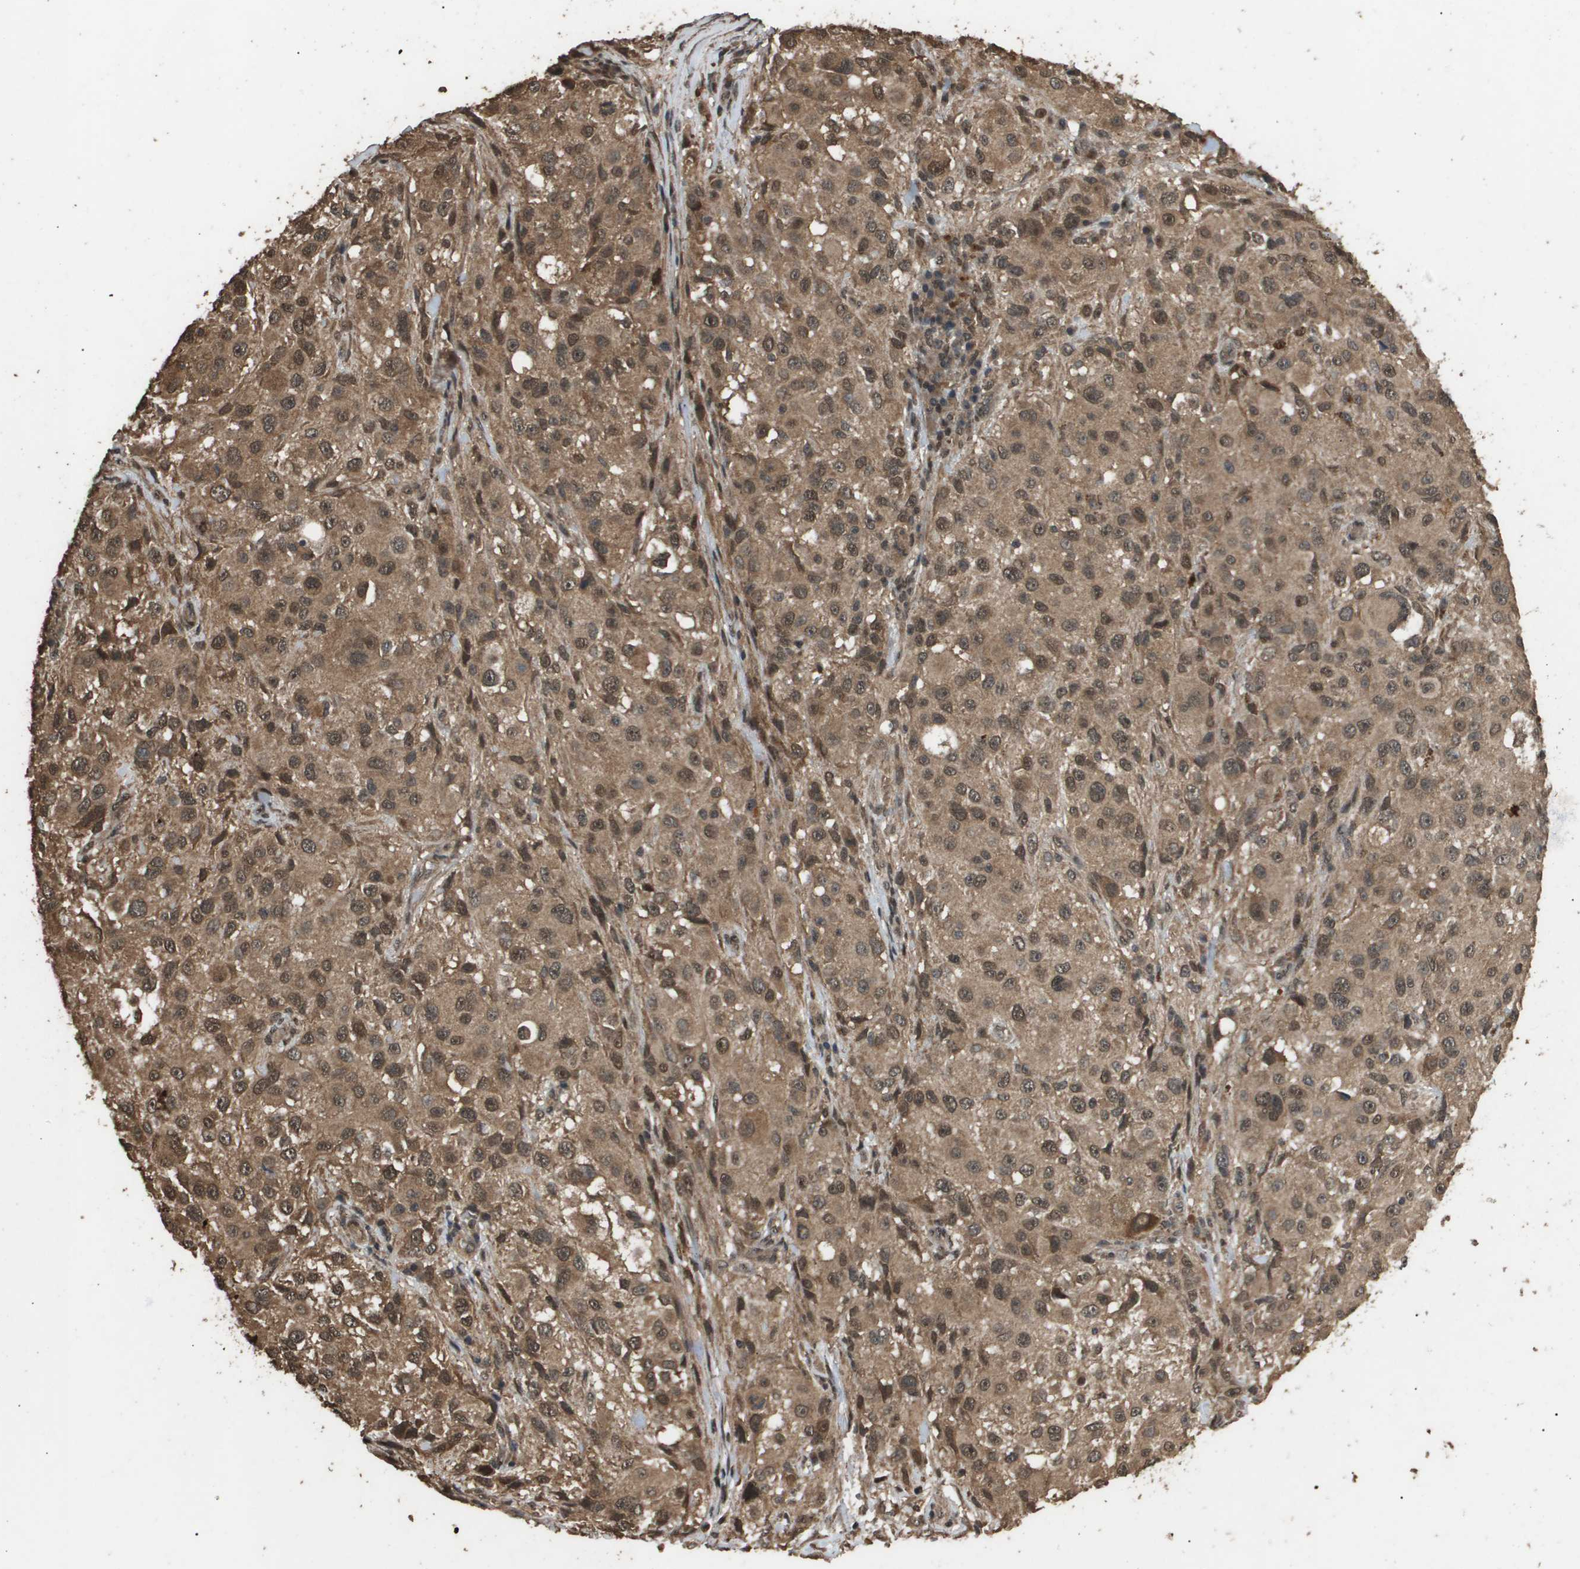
{"staining": {"intensity": "moderate", "quantity": ">75%", "location": "cytoplasmic/membranous,nuclear"}, "tissue": "melanoma", "cell_type": "Tumor cells", "image_type": "cancer", "snomed": [{"axis": "morphology", "description": "Necrosis, NOS"}, {"axis": "morphology", "description": "Malignant melanoma, NOS"}, {"axis": "topography", "description": "Skin"}], "caption": "Immunohistochemical staining of human malignant melanoma shows medium levels of moderate cytoplasmic/membranous and nuclear positivity in approximately >75% of tumor cells. (Brightfield microscopy of DAB IHC at high magnification).", "gene": "ING1", "patient": {"sex": "female", "age": 87}}